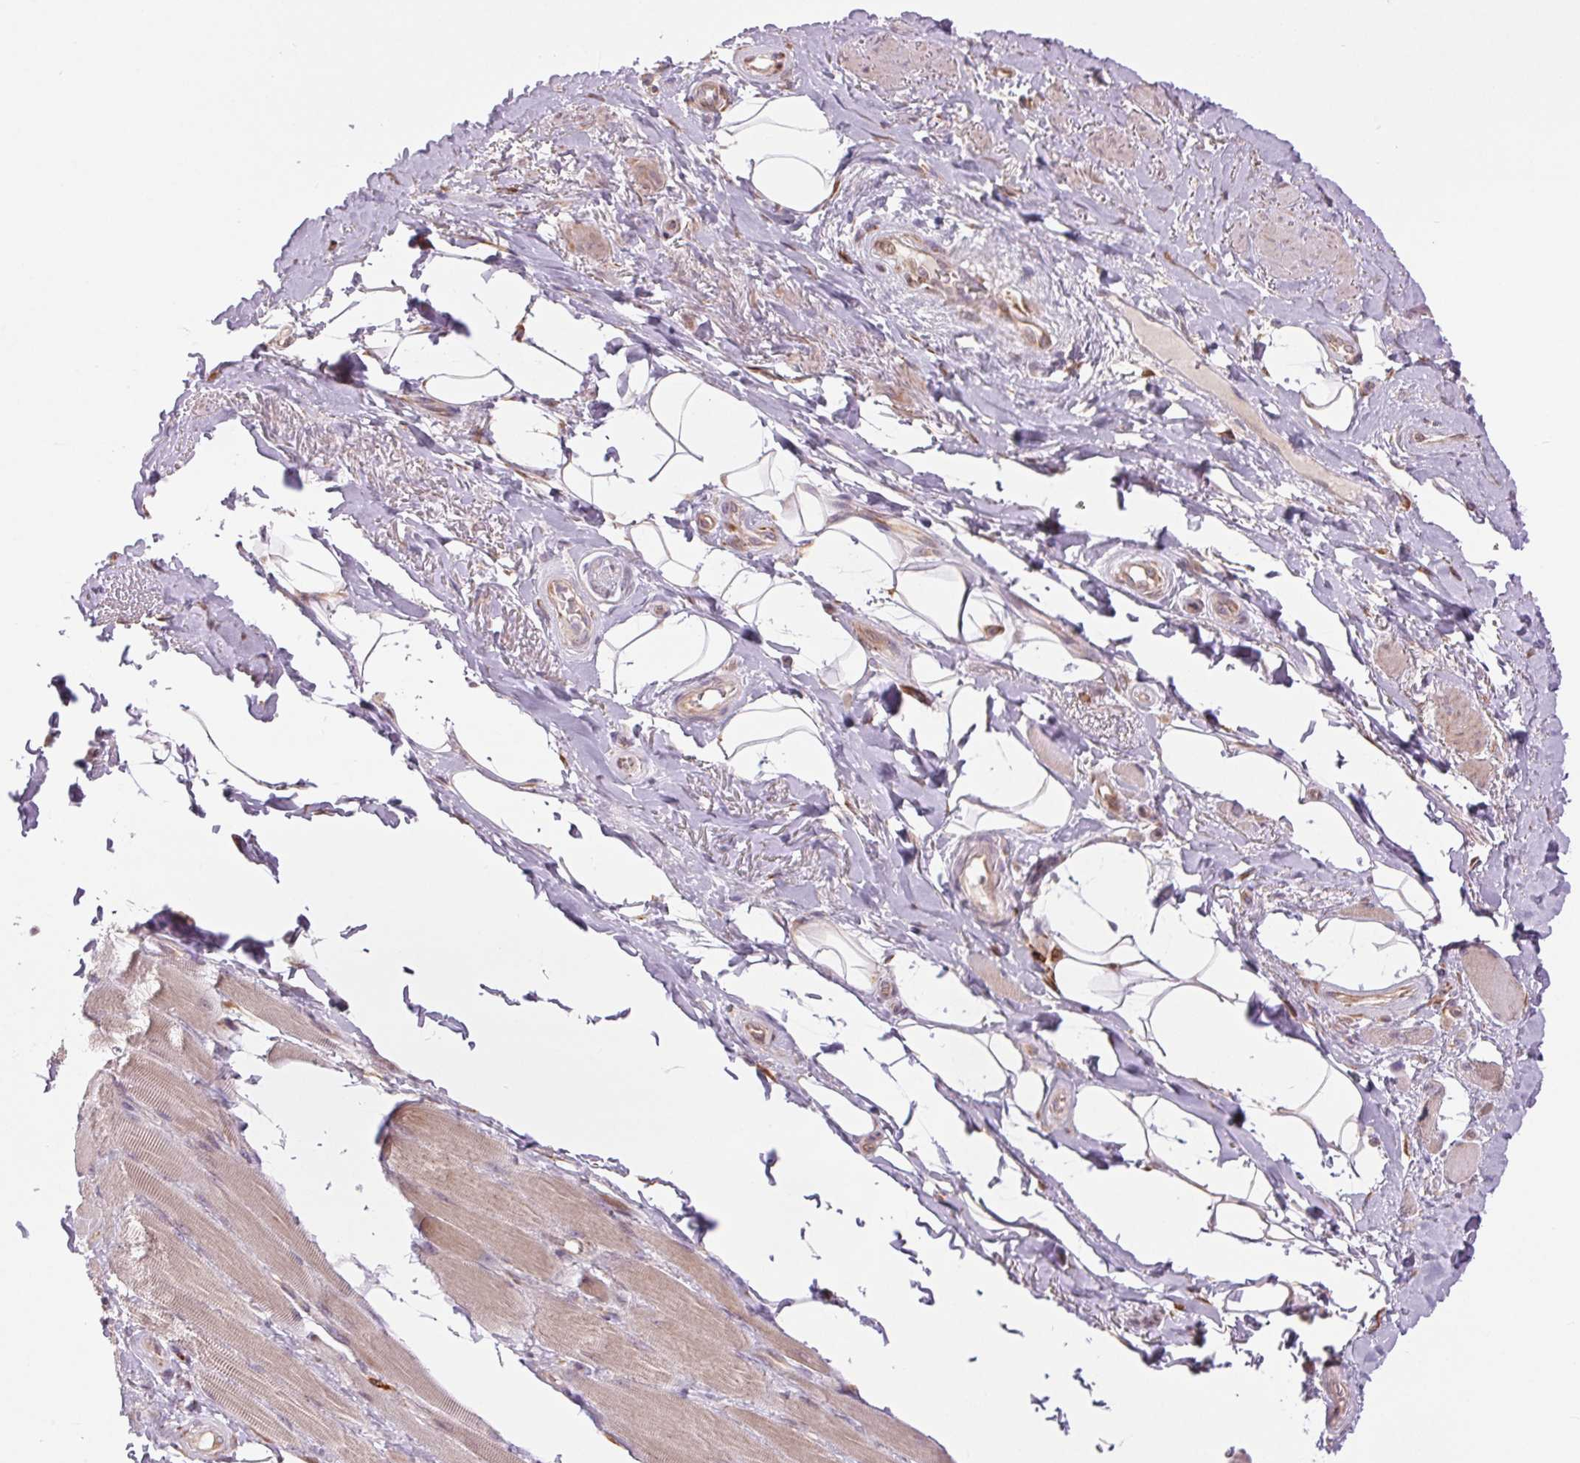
{"staining": {"intensity": "negative", "quantity": "none", "location": "none"}, "tissue": "adipose tissue", "cell_type": "Adipocytes", "image_type": "normal", "snomed": [{"axis": "morphology", "description": "Normal tissue, NOS"}, {"axis": "topography", "description": "Anal"}, {"axis": "topography", "description": "Peripheral nerve tissue"}], "caption": "Immunohistochemistry (IHC) histopathology image of normal human adipose tissue stained for a protein (brown), which displays no staining in adipocytes. The staining was performed using DAB to visualize the protein expression in brown, while the nuclei were stained in blue with hematoxylin (Magnification: 20x).", "gene": "METTL17", "patient": {"sex": "male", "age": 53}}